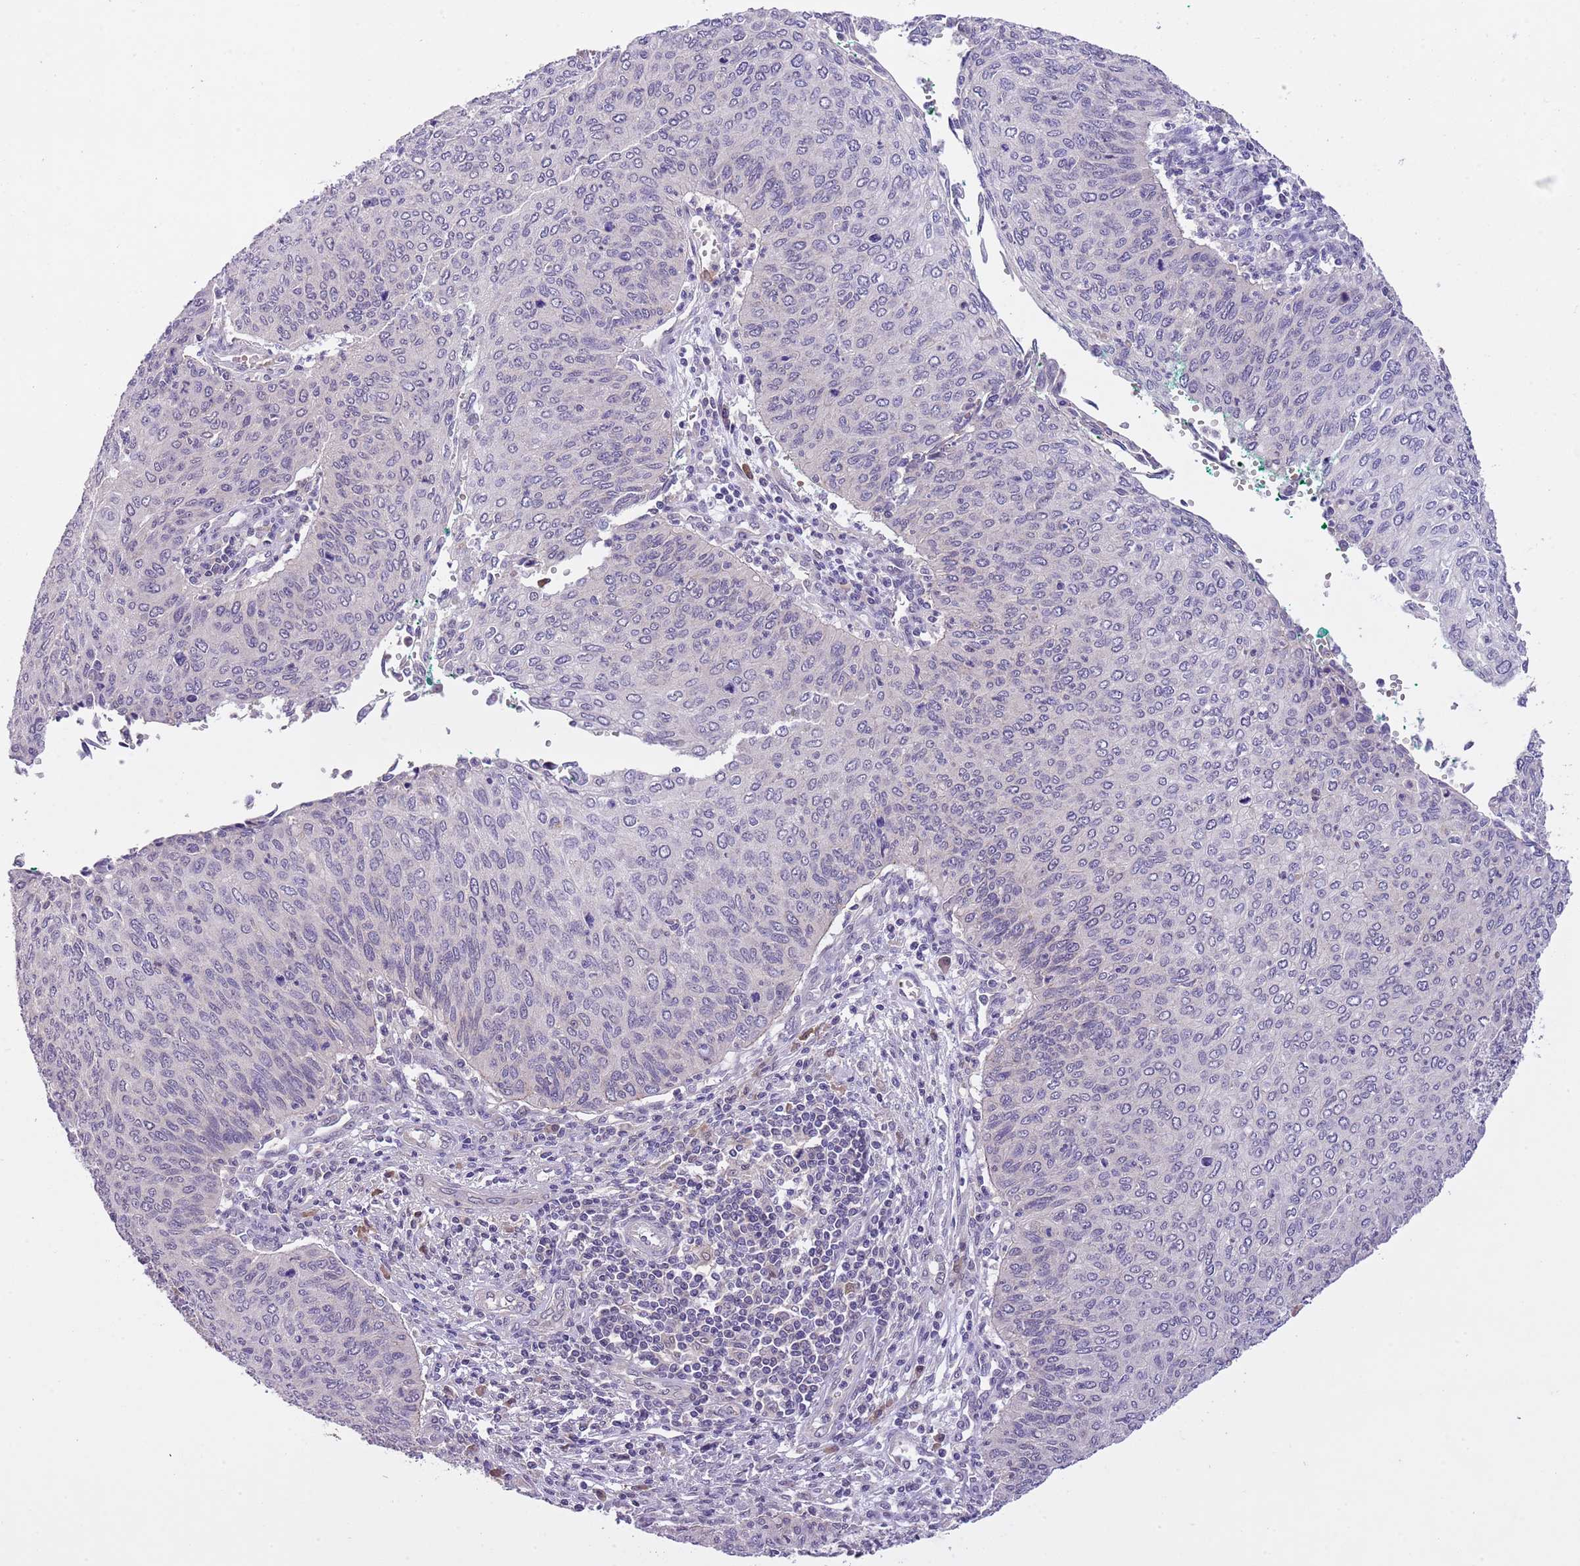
{"staining": {"intensity": "negative", "quantity": "none", "location": "none"}, "tissue": "cervical cancer", "cell_type": "Tumor cells", "image_type": "cancer", "snomed": [{"axis": "morphology", "description": "Squamous cell carcinoma, NOS"}, {"axis": "topography", "description": "Cervix"}], "caption": "Immunohistochemical staining of human cervical cancer (squamous cell carcinoma) reveals no significant staining in tumor cells.", "gene": "GALK2", "patient": {"sex": "female", "age": 38}}